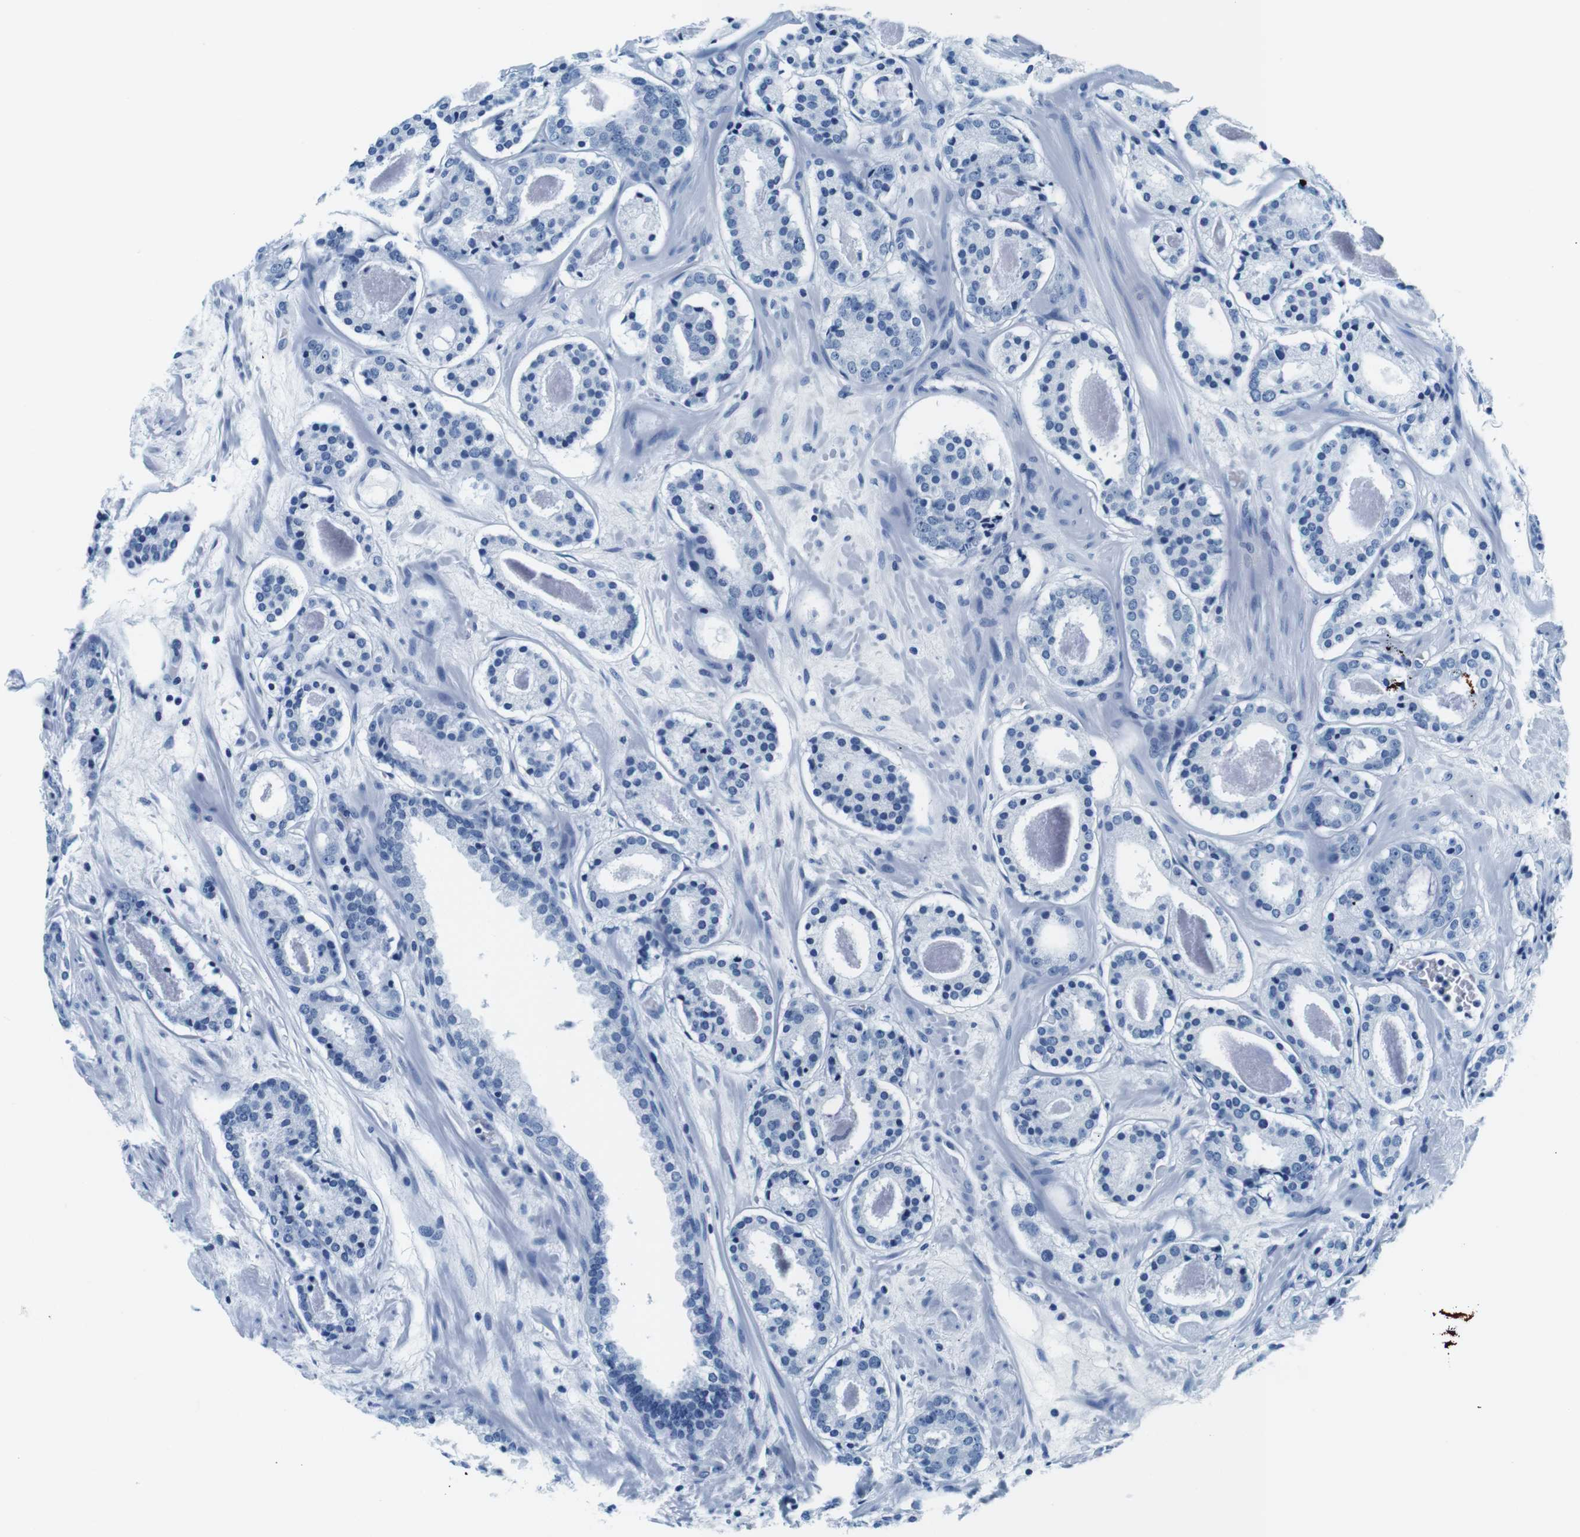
{"staining": {"intensity": "negative", "quantity": "none", "location": "none"}, "tissue": "prostate cancer", "cell_type": "Tumor cells", "image_type": "cancer", "snomed": [{"axis": "morphology", "description": "Adenocarcinoma, Low grade"}, {"axis": "topography", "description": "Prostate"}], "caption": "Immunohistochemical staining of prostate cancer reveals no significant positivity in tumor cells. Brightfield microscopy of IHC stained with DAB (3,3'-diaminobenzidine) (brown) and hematoxylin (blue), captured at high magnification.", "gene": "ELANE", "patient": {"sex": "male", "age": 69}}